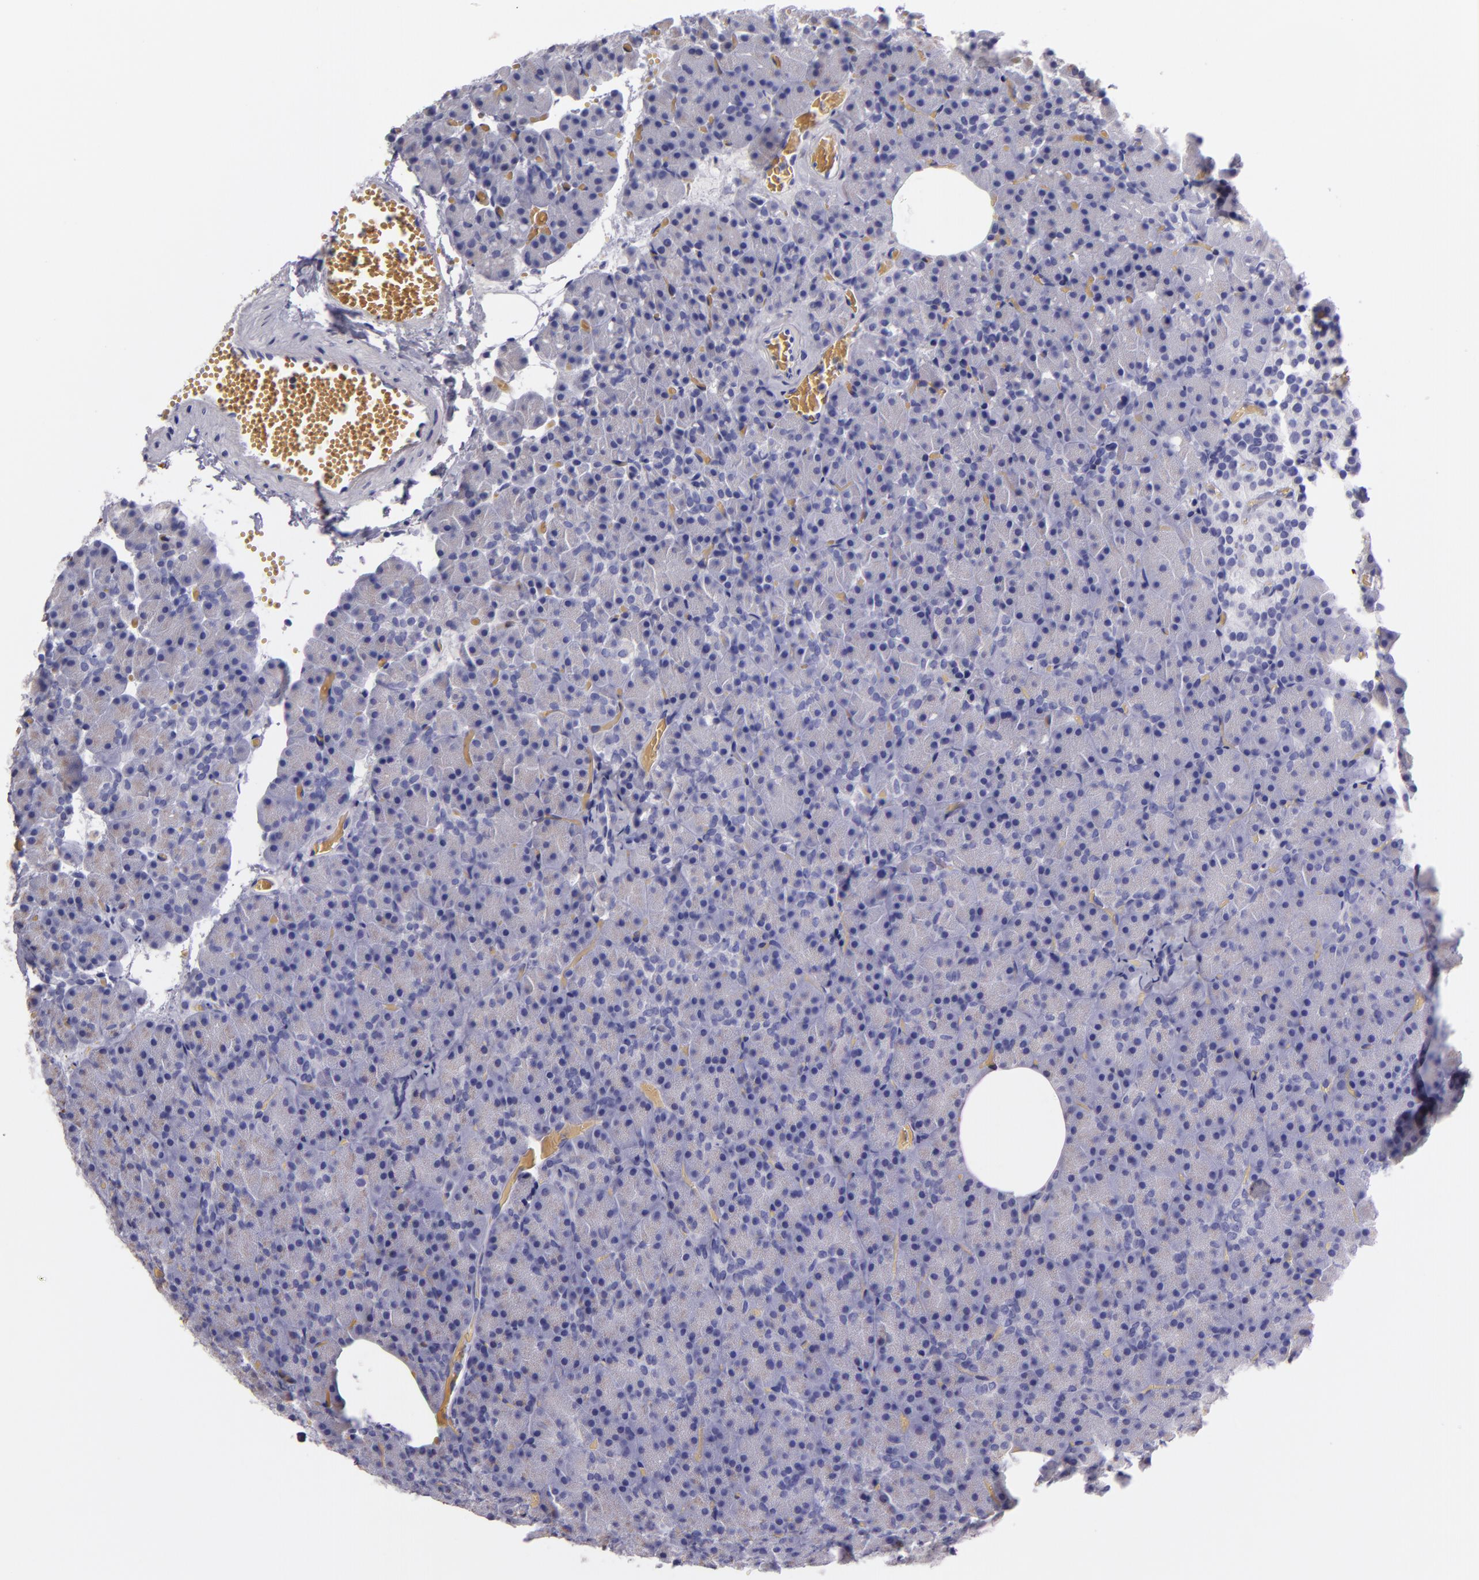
{"staining": {"intensity": "negative", "quantity": "none", "location": "none"}, "tissue": "carcinoid", "cell_type": "Tumor cells", "image_type": "cancer", "snomed": [{"axis": "morphology", "description": "Normal tissue, NOS"}, {"axis": "morphology", "description": "Carcinoid, malignant, NOS"}, {"axis": "topography", "description": "Pancreas"}], "caption": "There is no significant staining in tumor cells of carcinoid (malignant). (IHC, brightfield microscopy, high magnification).", "gene": "MUC5AC", "patient": {"sex": "female", "age": 35}}